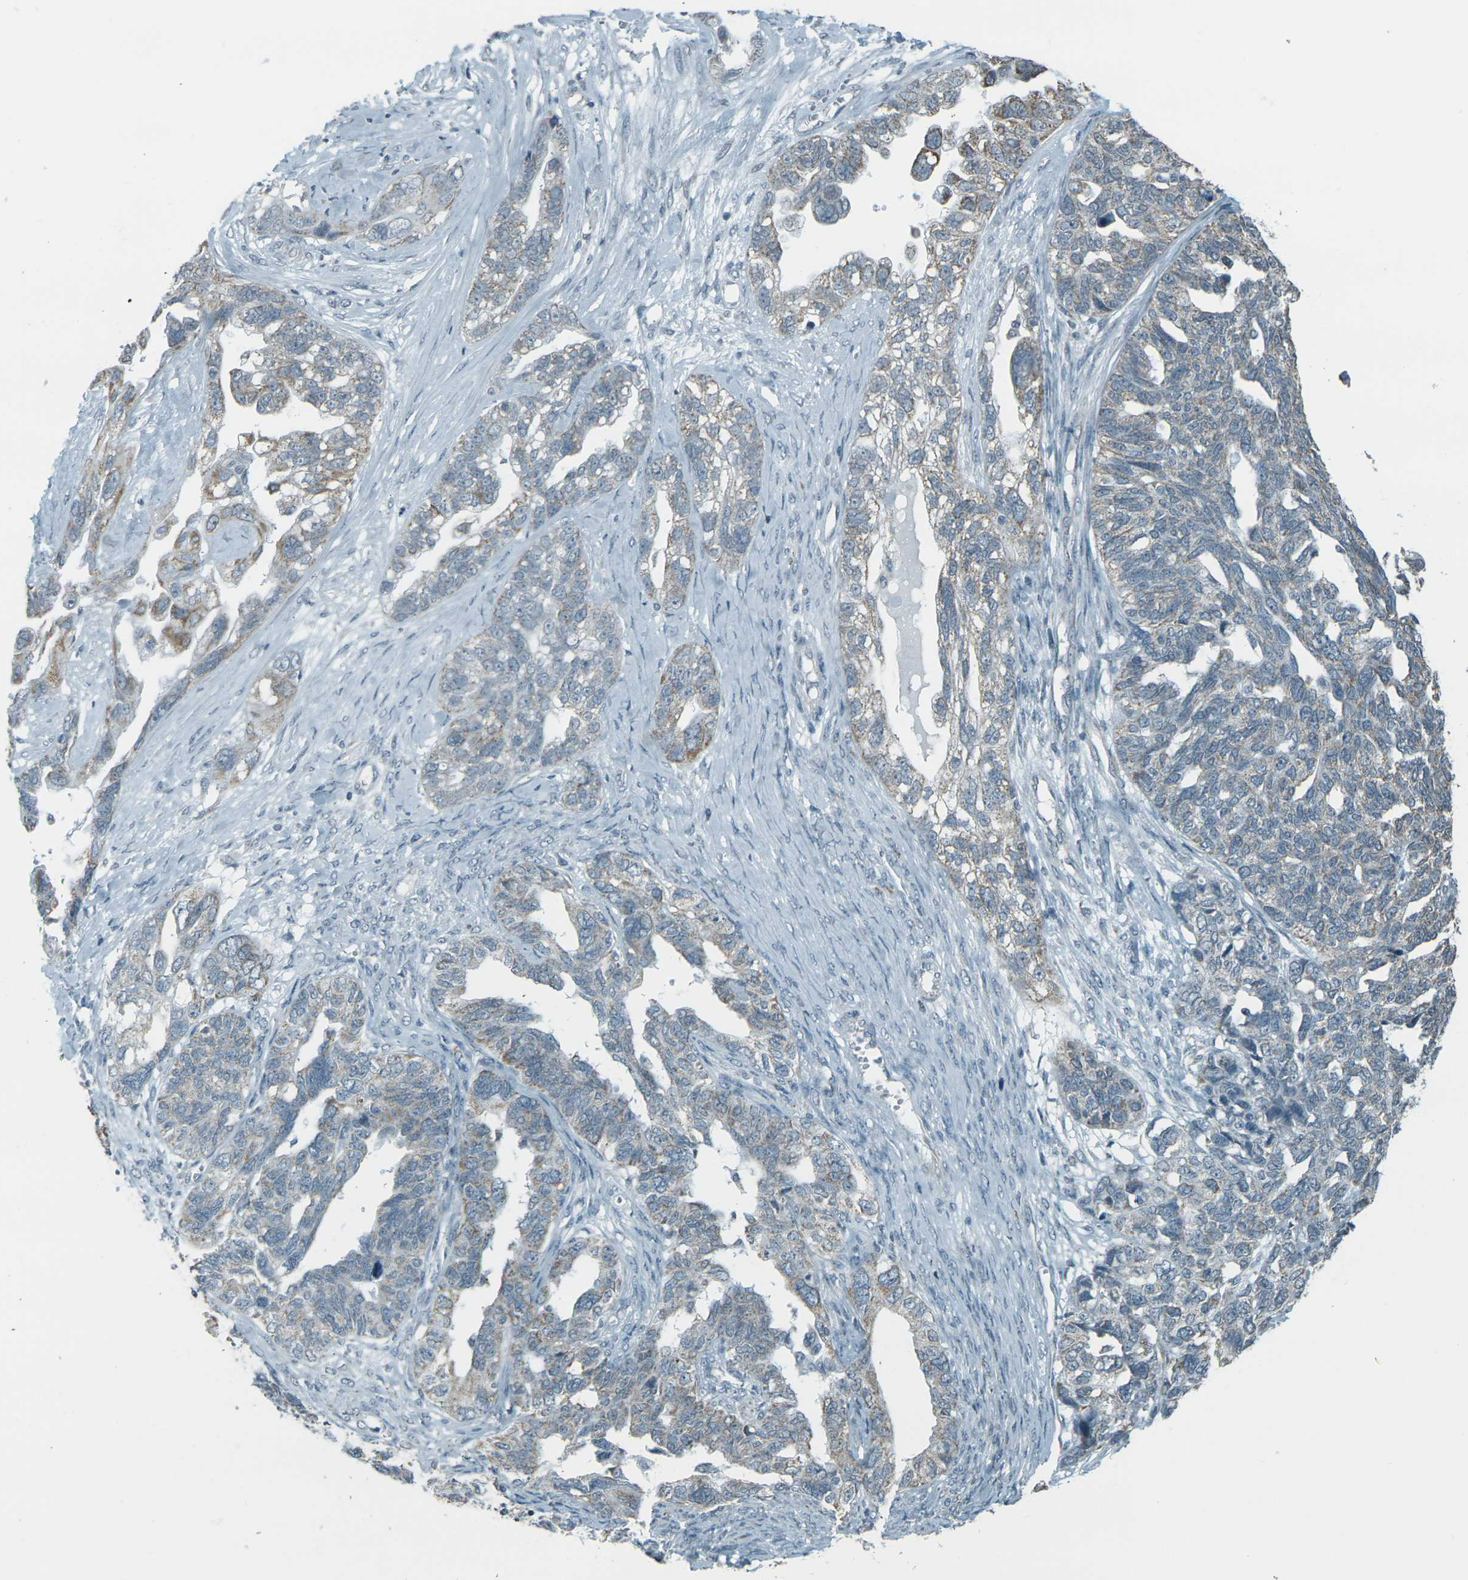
{"staining": {"intensity": "moderate", "quantity": "<25%", "location": "cytoplasmic/membranous"}, "tissue": "ovarian cancer", "cell_type": "Tumor cells", "image_type": "cancer", "snomed": [{"axis": "morphology", "description": "Cystadenocarcinoma, serous, NOS"}, {"axis": "topography", "description": "Ovary"}], "caption": "Immunohistochemical staining of human ovarian serous cystadenocarcinoma demonstrates low levels of moderate cytoplasmic/membranous expression in about <25% of tumor cells.", "gene": "H2BC1", "patient": {"sex": "female", "age": 79}}